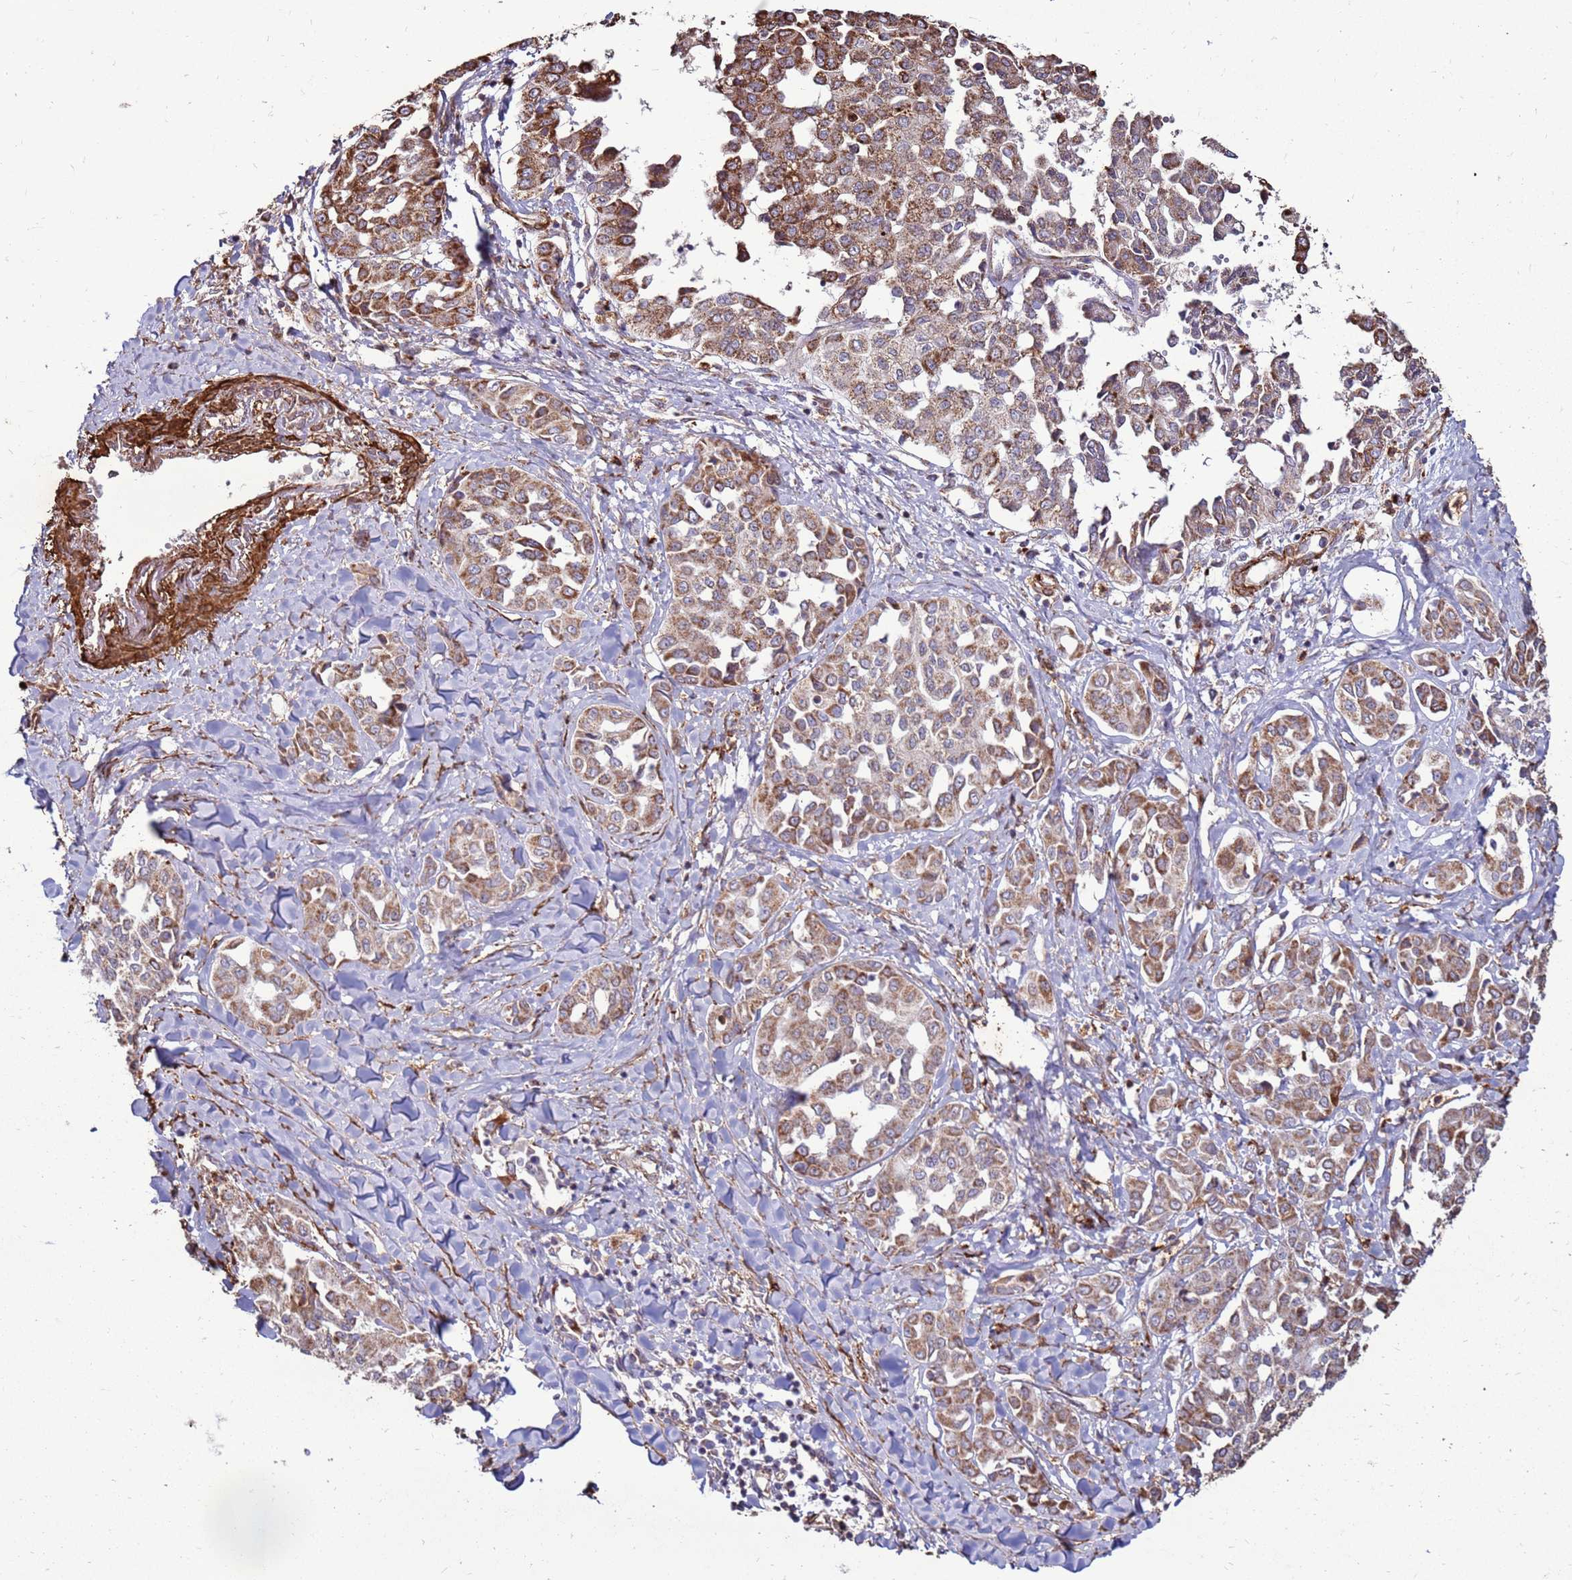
{"staining": {"intensity": "moderate", "quantity": "25%-75%", "location": "cytoplasmic/membranous"}, "tissue": "liver cancer", "cell_type": "Tumor cells", "image_type": "cancer", "snomed": [{"axis": "morphology", "description": "Cholangiocarcinoma"}, {"axis": "topography", "description": "Liver"}], "caption": "DAB immunohistochemical staining of liver cholangiocarcinoma shows moderate cytoplasmic/membranous protein positivity in about 25%-75% of tumor cells.", "gene": "DDX59", "patient": {"sex": "female", "age": 77}}